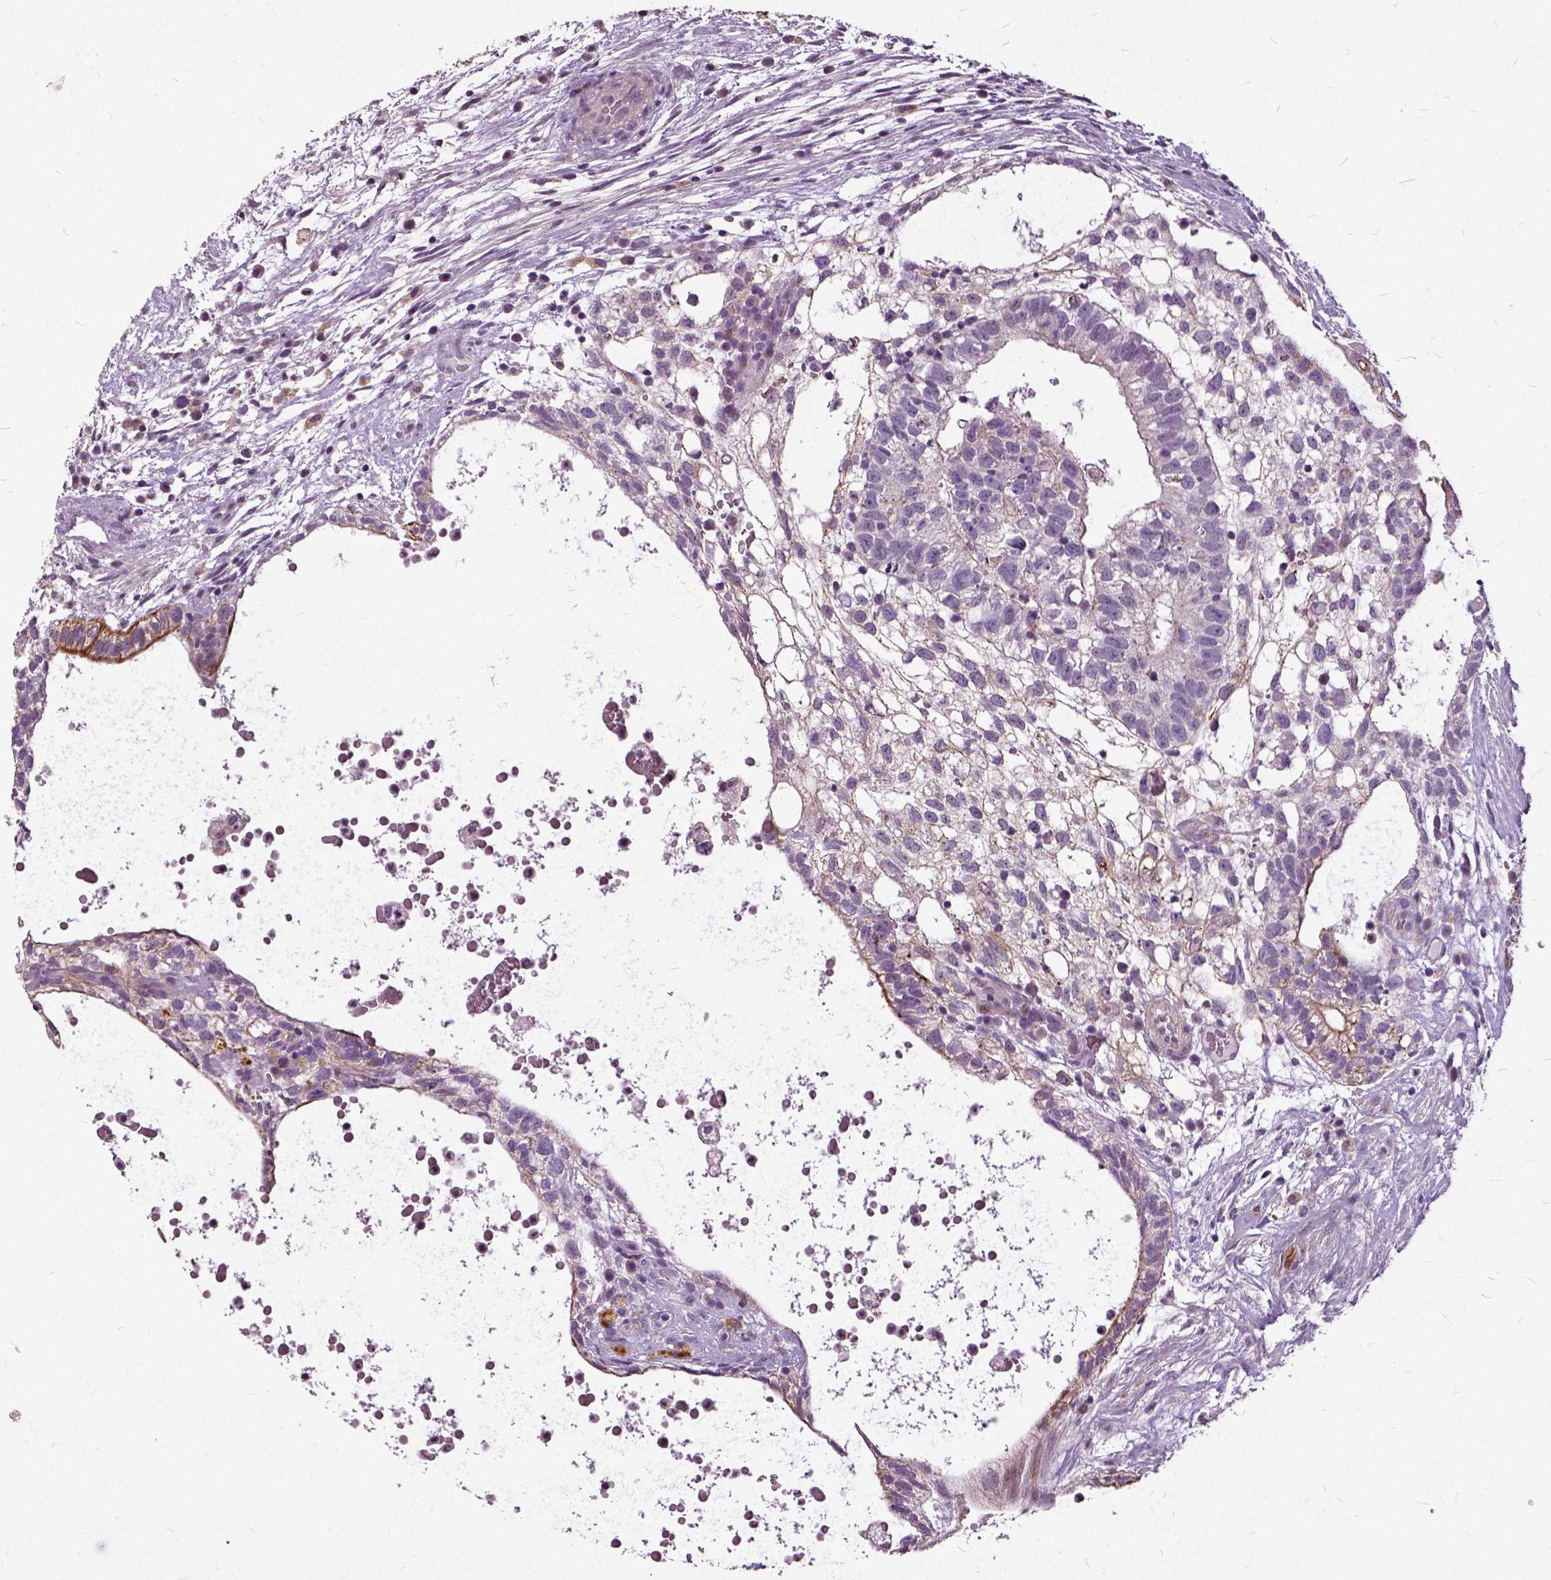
{"staining": {"intensity": "negative", "quantity": "none", "location": "none"}, "tissue": "testis cancer", "cell_type": "Tumor cells", "image_type": "cancer", "snomed": [{"axis": "morphology", "description": "Normal tissue, NOS"}, {"axis": "morphology", "description": "Carcinoma, Embryonal, NOS"}, {"axis": "topography", "description": "Testis"}], "caption": "This is a micrograph of immunohistochemistry (IHC) staining of testis cancer, which shows no staining in tumor cells. Nuclei are stained in blue.", "gene": "ILRUN", "patient": {"sex": "male", "age": 32}}